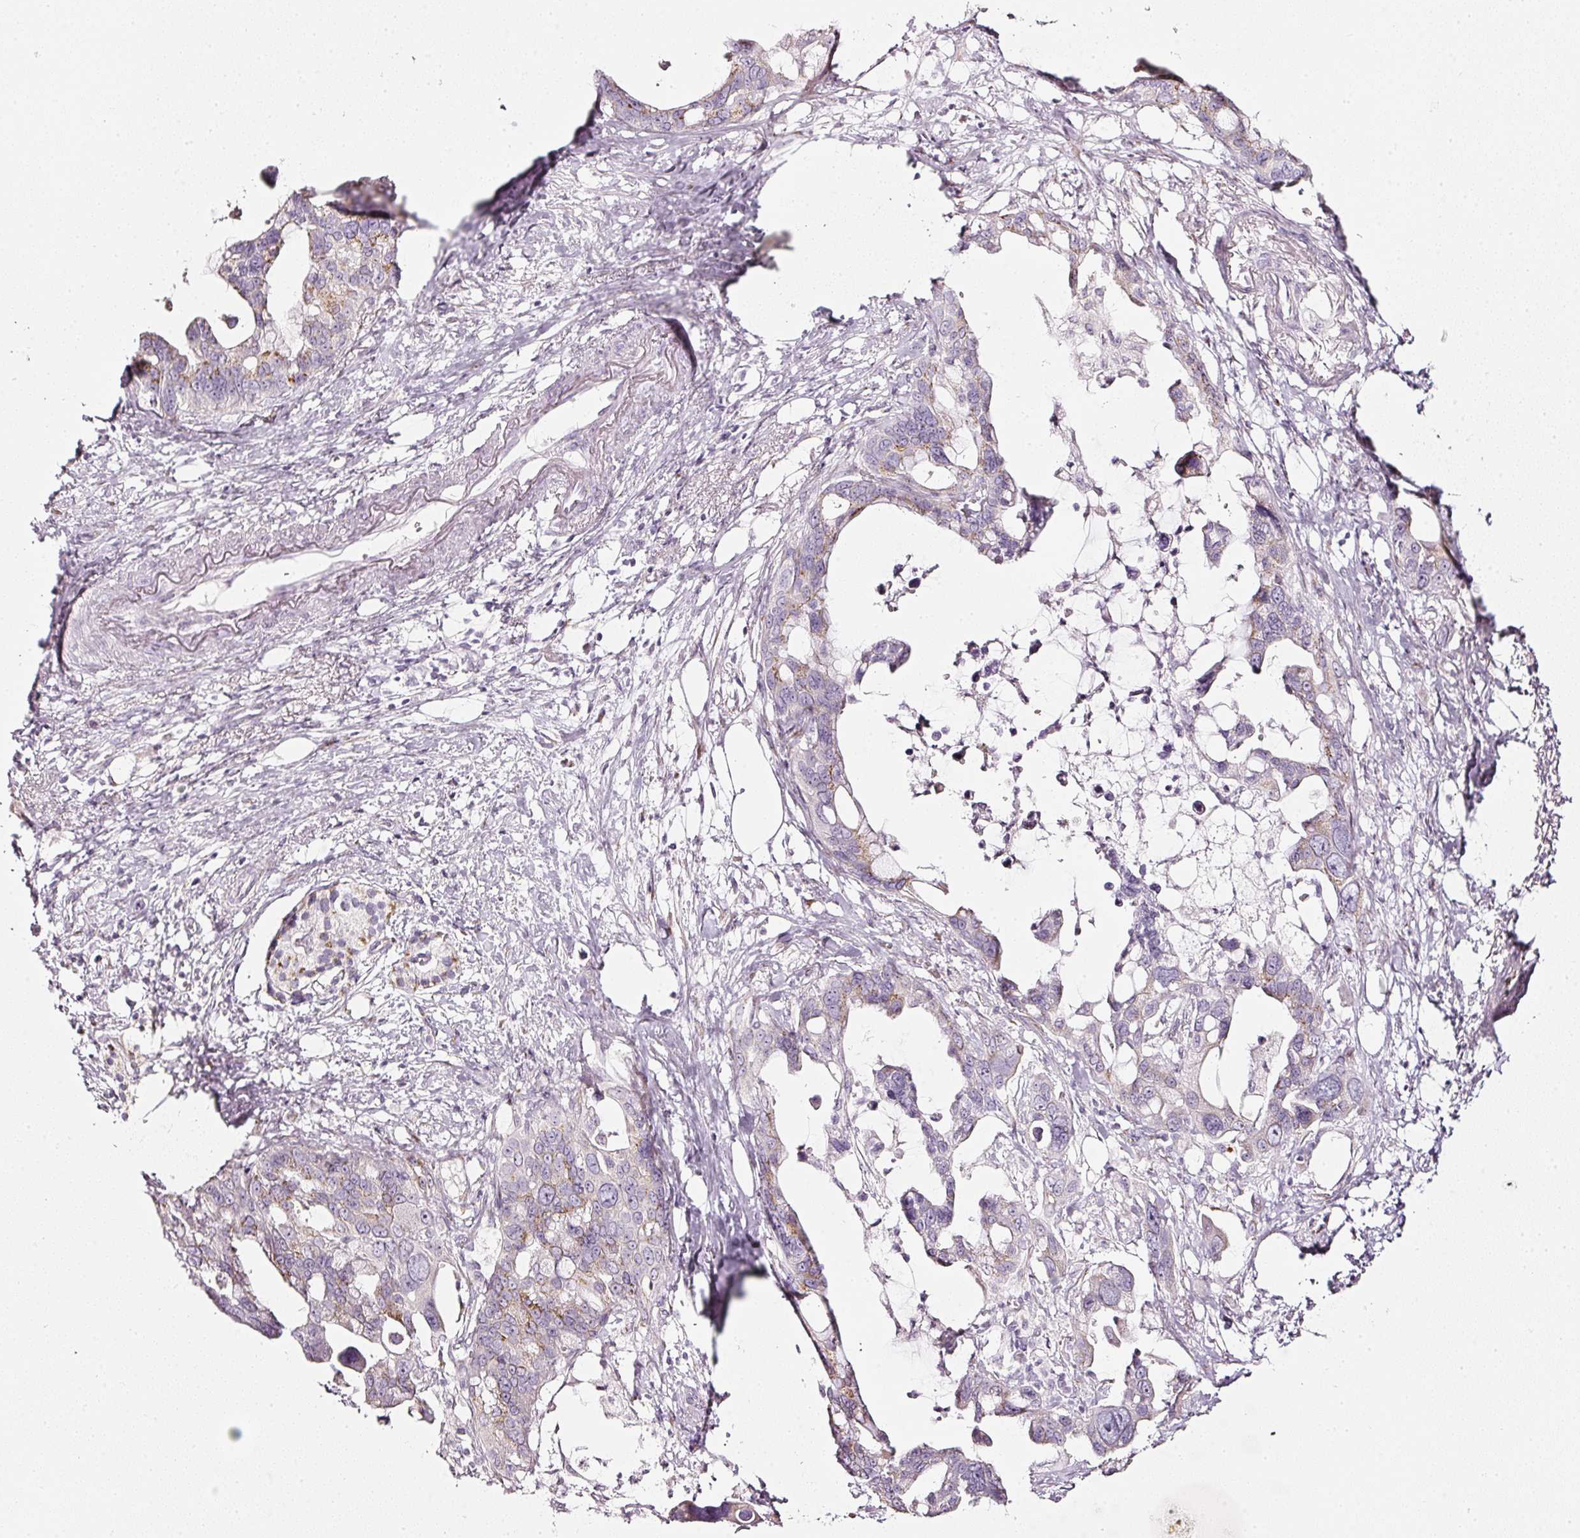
{"staining": {"intensity": "weak", "quantity": "<25%", "location": "cytoplasmic/membranous"}, "tissue": "pancreatic cancer", "cell_type": "Tumor cells", "image_type": "cancer", "snomed": [{"axis": "morphology", "description": "Adenocarcinoma, NOS"}, {"axis": "topography", "description": "Pancreas"}], "caption": "Immunohistochemistry of human pancreatic adenocarcinoma demonstrates no expression in tumor cells.", "gene": "SDF4", "patient": {"sex": "female", "age": 83}}